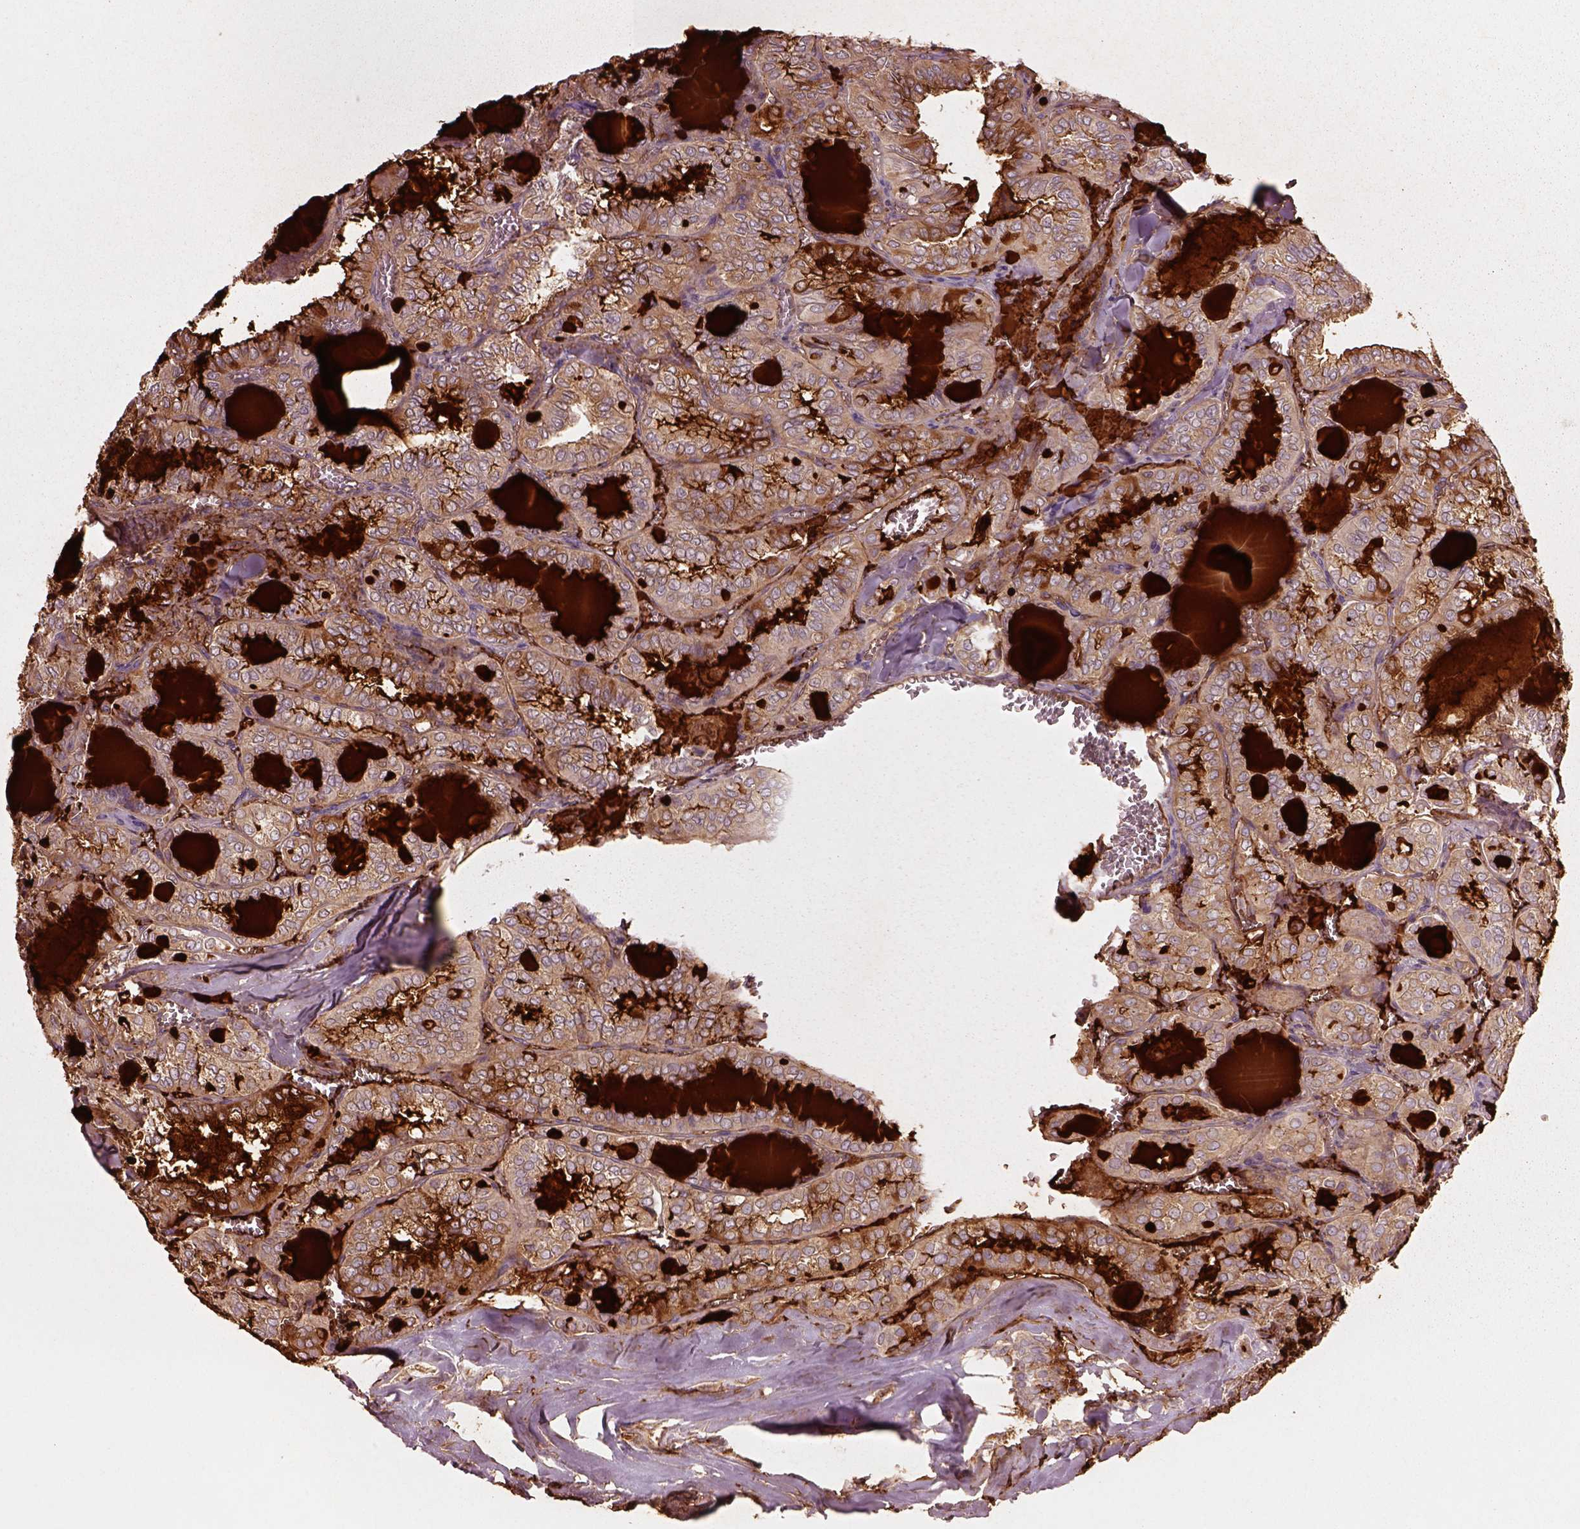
{"staining": {"intensity": "moderate", "quantity": "25%-75%", "location": "cytoplasmic/membranous"}, "tissue": "thyroid cancer", "cell_type": "Tumor cells", "image_type": "cancer", "snomed": [{"axis": "morphology", "description": "Papillary adenocarcinoma, NOS"}, {"axis": "topography", "description": "Thyroid gland"}], "caption": "IHC (DAB) staining of thyroid papillary adenocarcinoma exhibits moderate cytoplasmic/membranous protein expression in approximately 25%-75% of tumor cells.", "gene": "TRADD", "patient": {"sex": "female", "age": 41}}